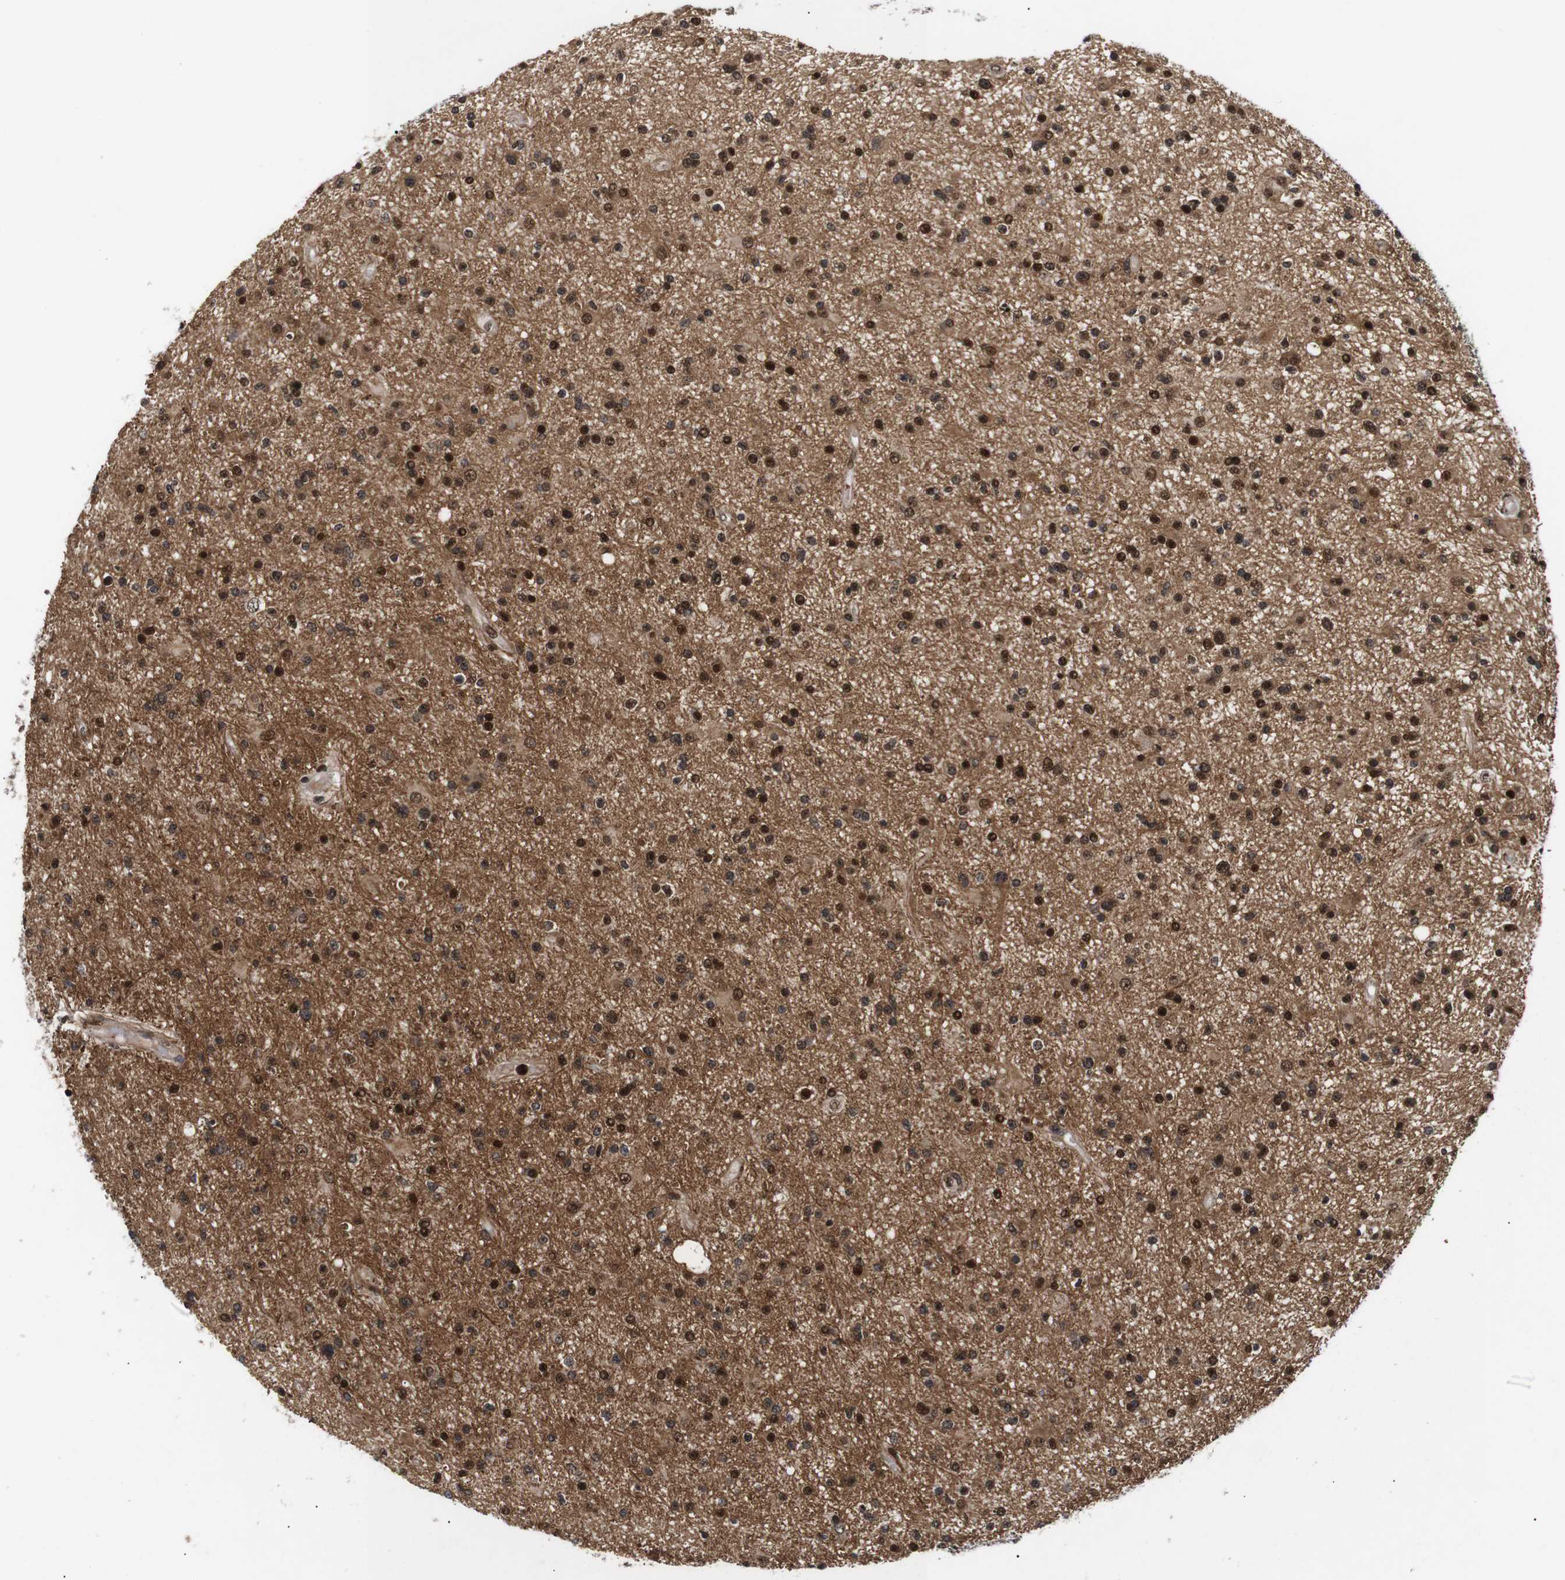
{"staining": {"intensity": "strong", "quantity": ">75%", "location": "nuclear"}, "tissue": "glioma", "cell_type": "Tumor cells", "image_type": "cancer", "snomed": [{"axis": "morphology", "description": "Glioma, malignant, High grade"}, {"axis": "topography", "description": "Brain"}], "caption": "Tumor cells display high levels of strong nuclear expression in approximately >75% of cells in glioma.", "gene": "KIF23", "patient": {"sex": "male", "age": 33}}